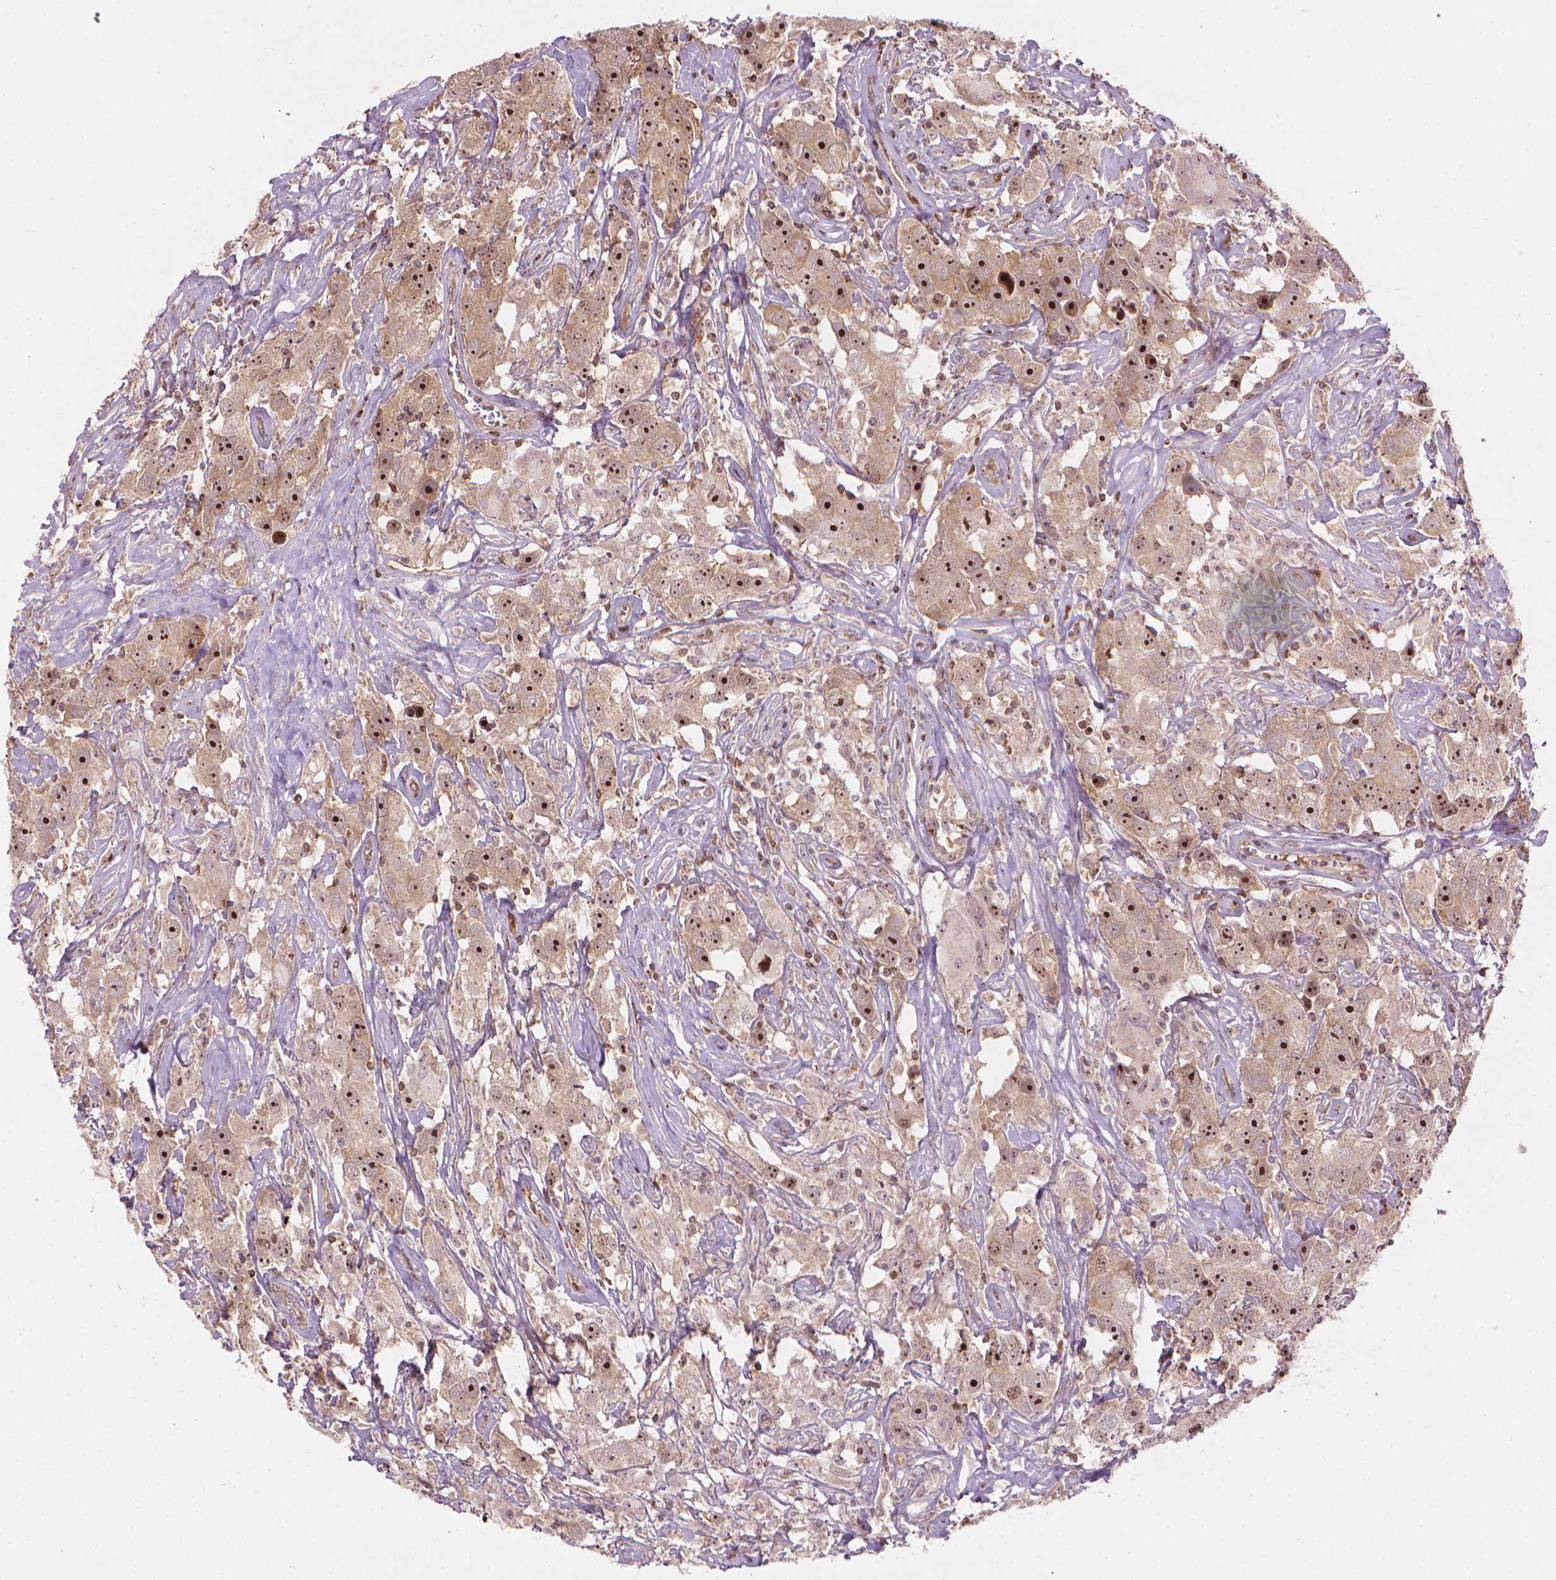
{"staining": {"intensity": "strong", "quantity": "25%-75%", "location": "nuclear"}, "tissue": "testis cancer", "cell_type": "Tumor cells", "image_type": "cancer", "snomed": [{"axis": "morphology", "description": "Seminoma, NOS"}, {"axis": "topography", "description": "Testis"}], "caption": "A photomicrograph of human seminoma (testis) stained for a protein shows strong nuclear brown staining in tumor cells.", "gene": "SMC2", "patient": {"sex": "male", "age": 49}}